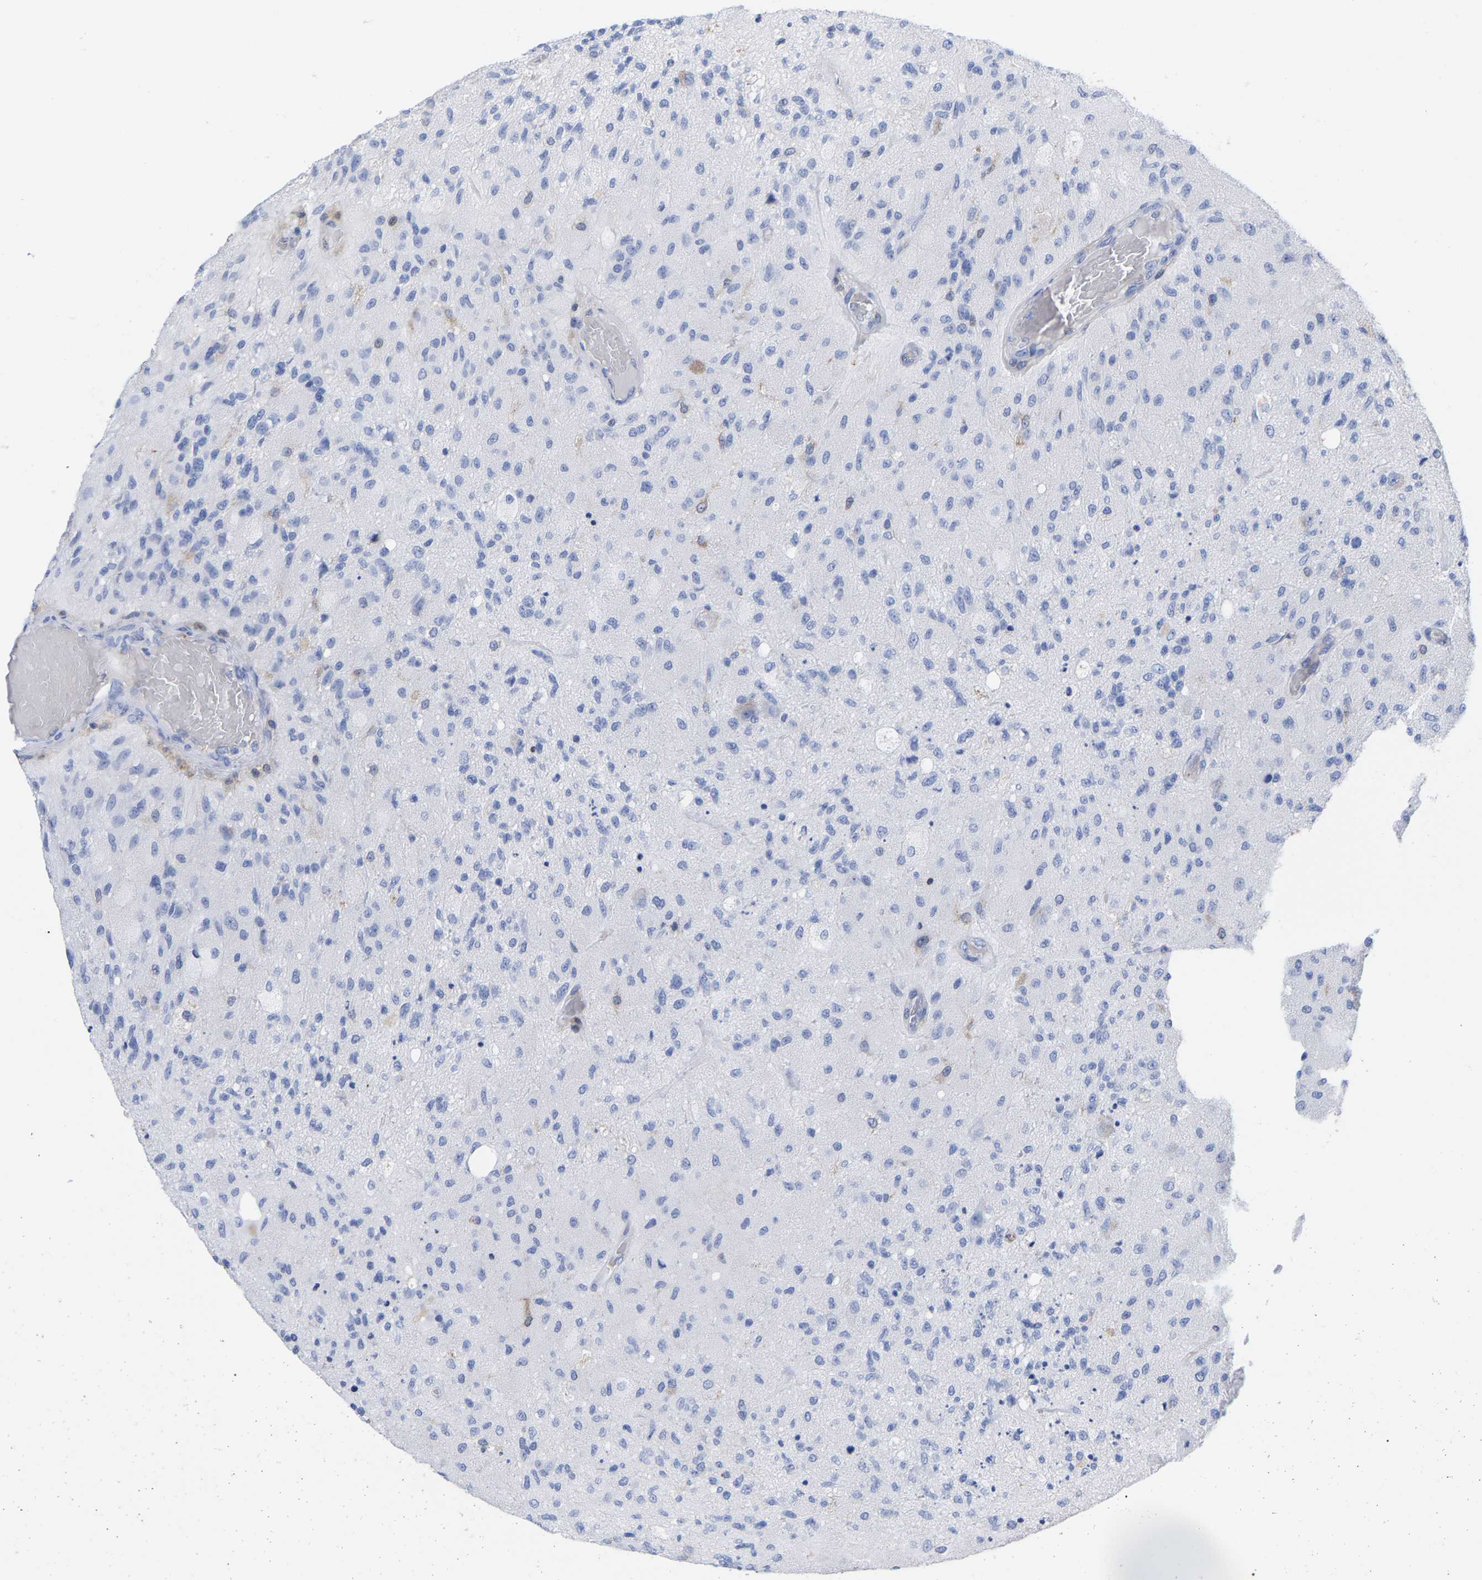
{"staining": {"intensity": "negative", "quantity": "none", "location": "none"}, "tissue": "glioma", "cell_type": "Tumor cells", "image_type": "cancer", "snomed": [{"axis": "morphology", "description": "Normal tissue, NOS"}, {"axis": "morphology", "description": "Glioma, malignant, High grade"}, {"axis": "topography", "description": "Cerebral cortex"}], "caption": "DAB immunohistochemical staining of malignant high-grade glioma displays no significant expression in tumor cells. The staining is performed using DAB (3,3'-diaminobenzidine) brown chromogen with nuclei counter-stained in using hematoxylin.", "gene": "GIMAP4", "patient": {"sex": "male", "age": 77}}